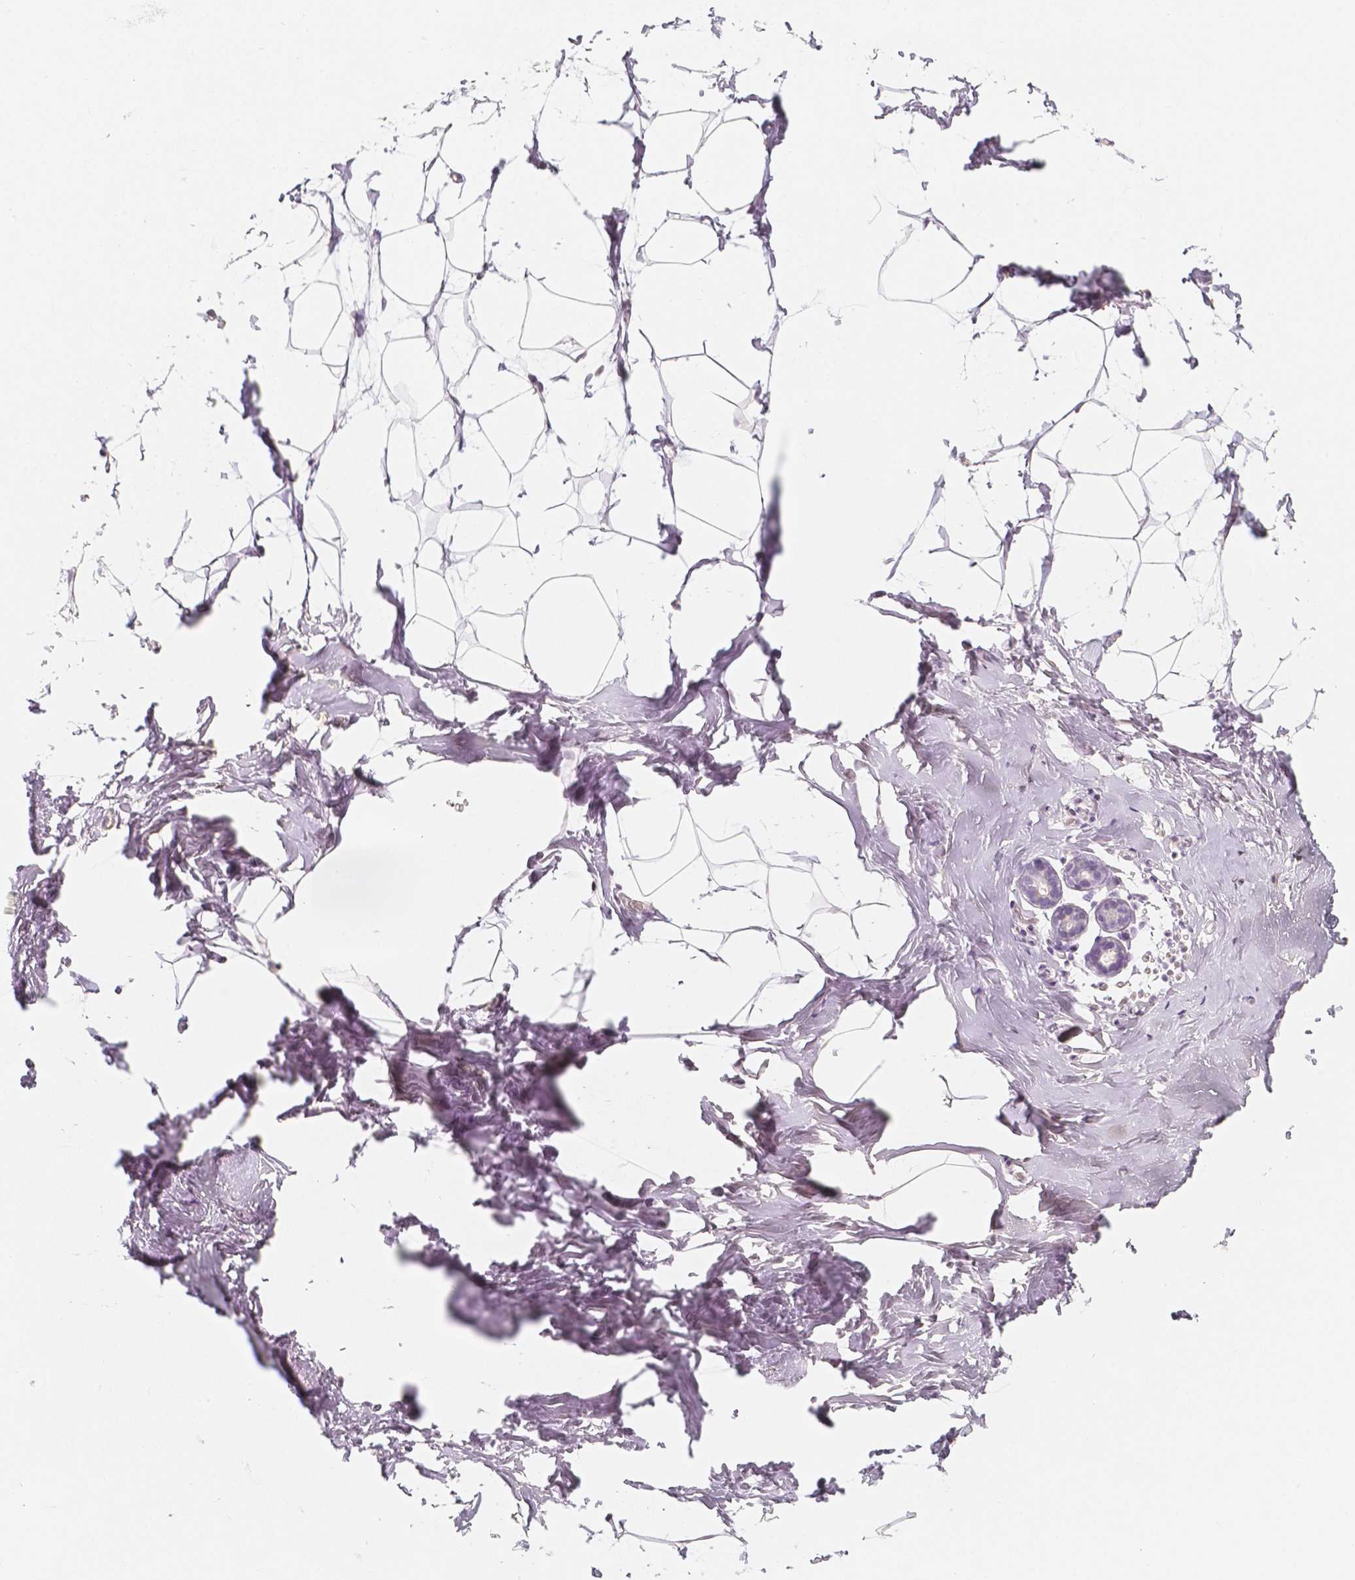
{"staining": {"intensity": "negative", "quantity": "none", "location": "none"}, "tissue": "breast", "cell_type": "Adipocytes", "image_type": "normal", "snomed": [{"axis": "morphology", "description": "Normal tissue, NOS"}, {"axis": "topography", "description": "Breast"}], "caption": "High power microscopy image of an immunohistochemistry micrograph of unremarkable breast, revealing no significant staining in adipocytes.", "gene": "NECAB2", "patient": {"sex": "female", "age": 32}}